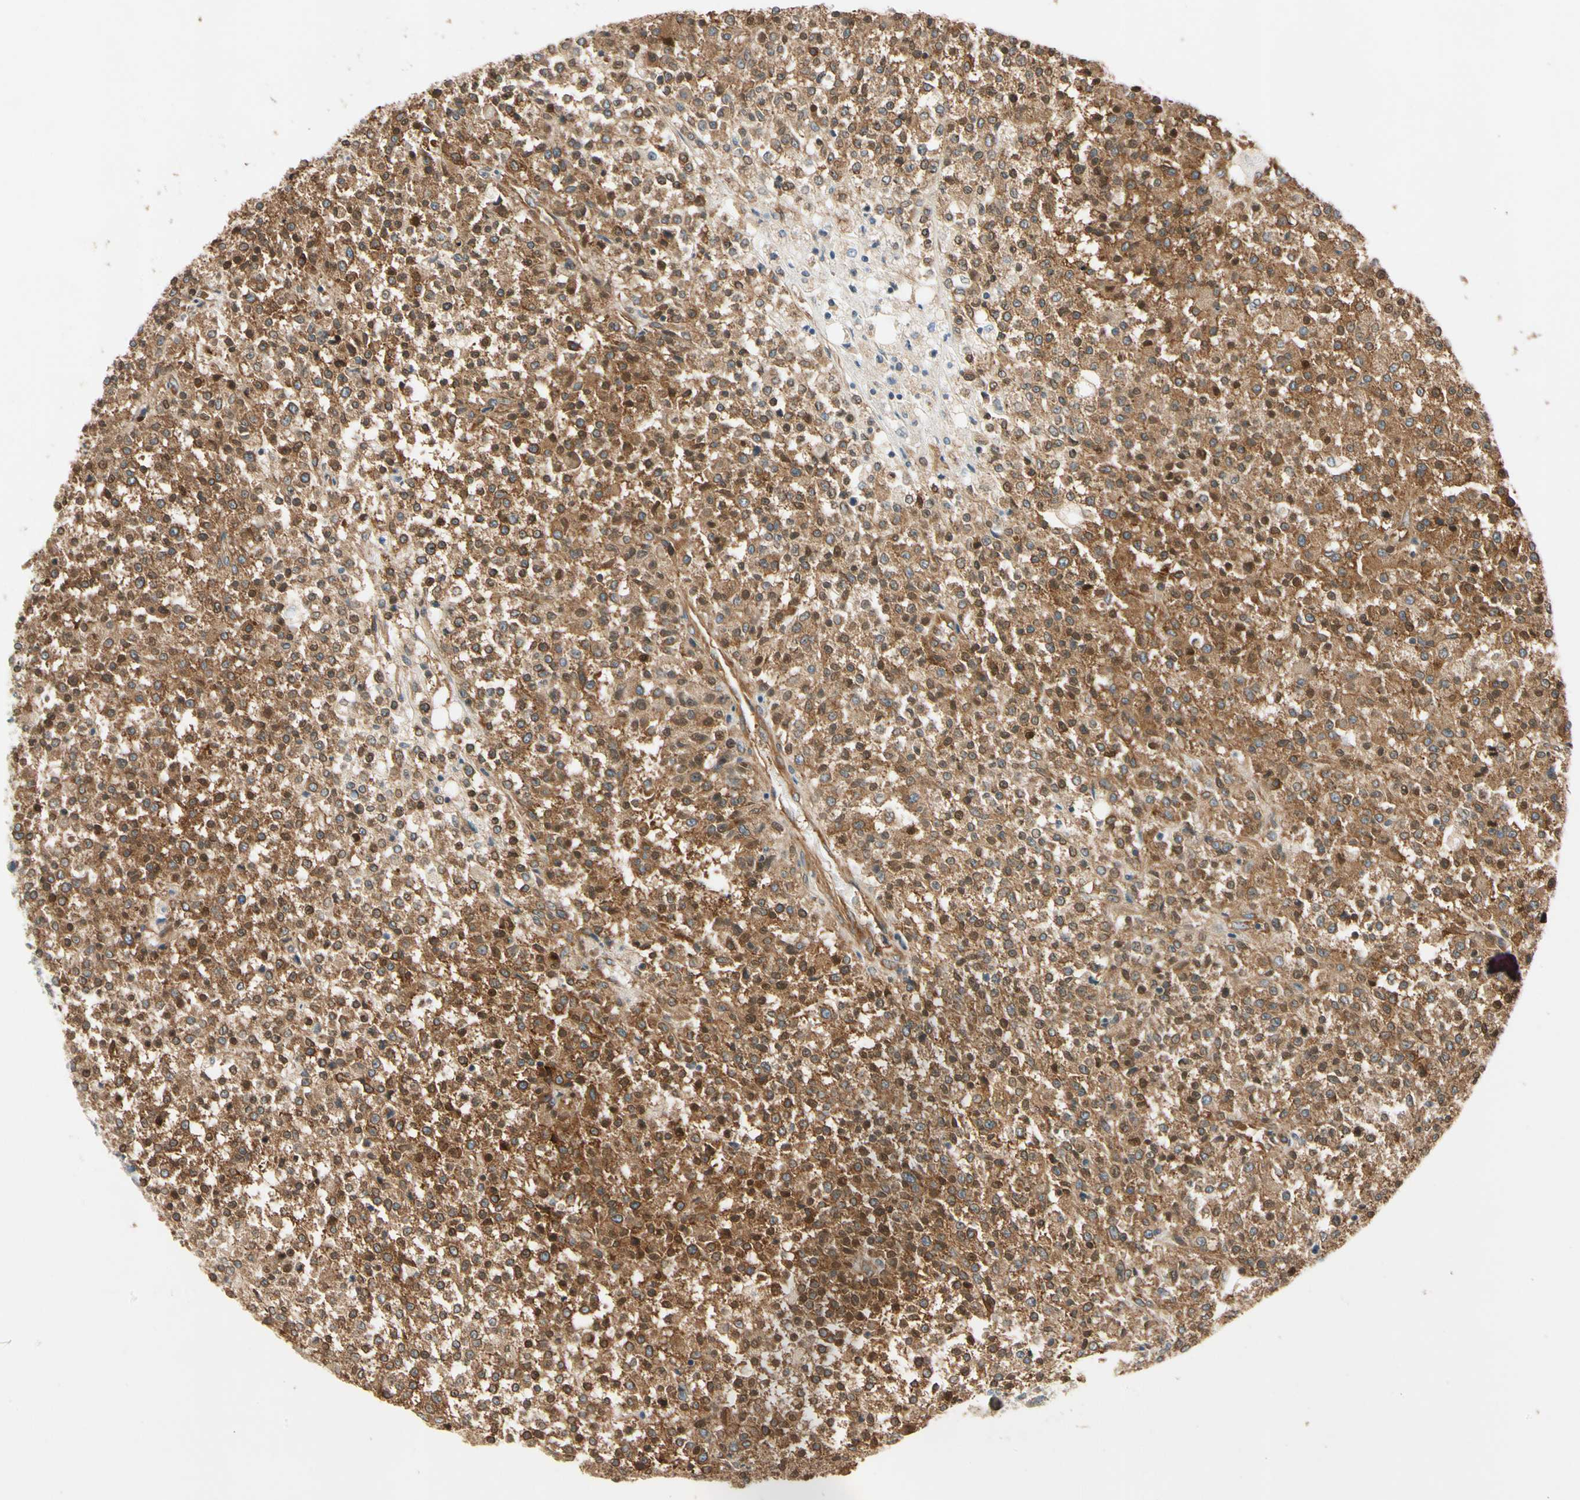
{"staining": {"intensity": "moderate", "quantity": ">75%", "location": "cytoplasmic/membranous,nuclear"}, "tissue": "testis cancer", "cell_type": "Tumor cells", "image_type": "cancer", "snomed": [{"axis": "morphology", "description": "Seminoma, NOS"}, {"axis": "topography", "description": "Testis"}], "caption": "Protein analysis of testis cancer tissue reveals moderate cytoplasmic/membranous and nuclear positivity in about >75% of tumor cells. The staining was performed using DAB (3,3'-diaminobenzidine) to visualize the protein expression in brown, while the nuclei were stained in blue with hematoxylin (Magnification: 20x).", "gene": "ROCK2", "patient": {"sex": "male", "age": 59}}